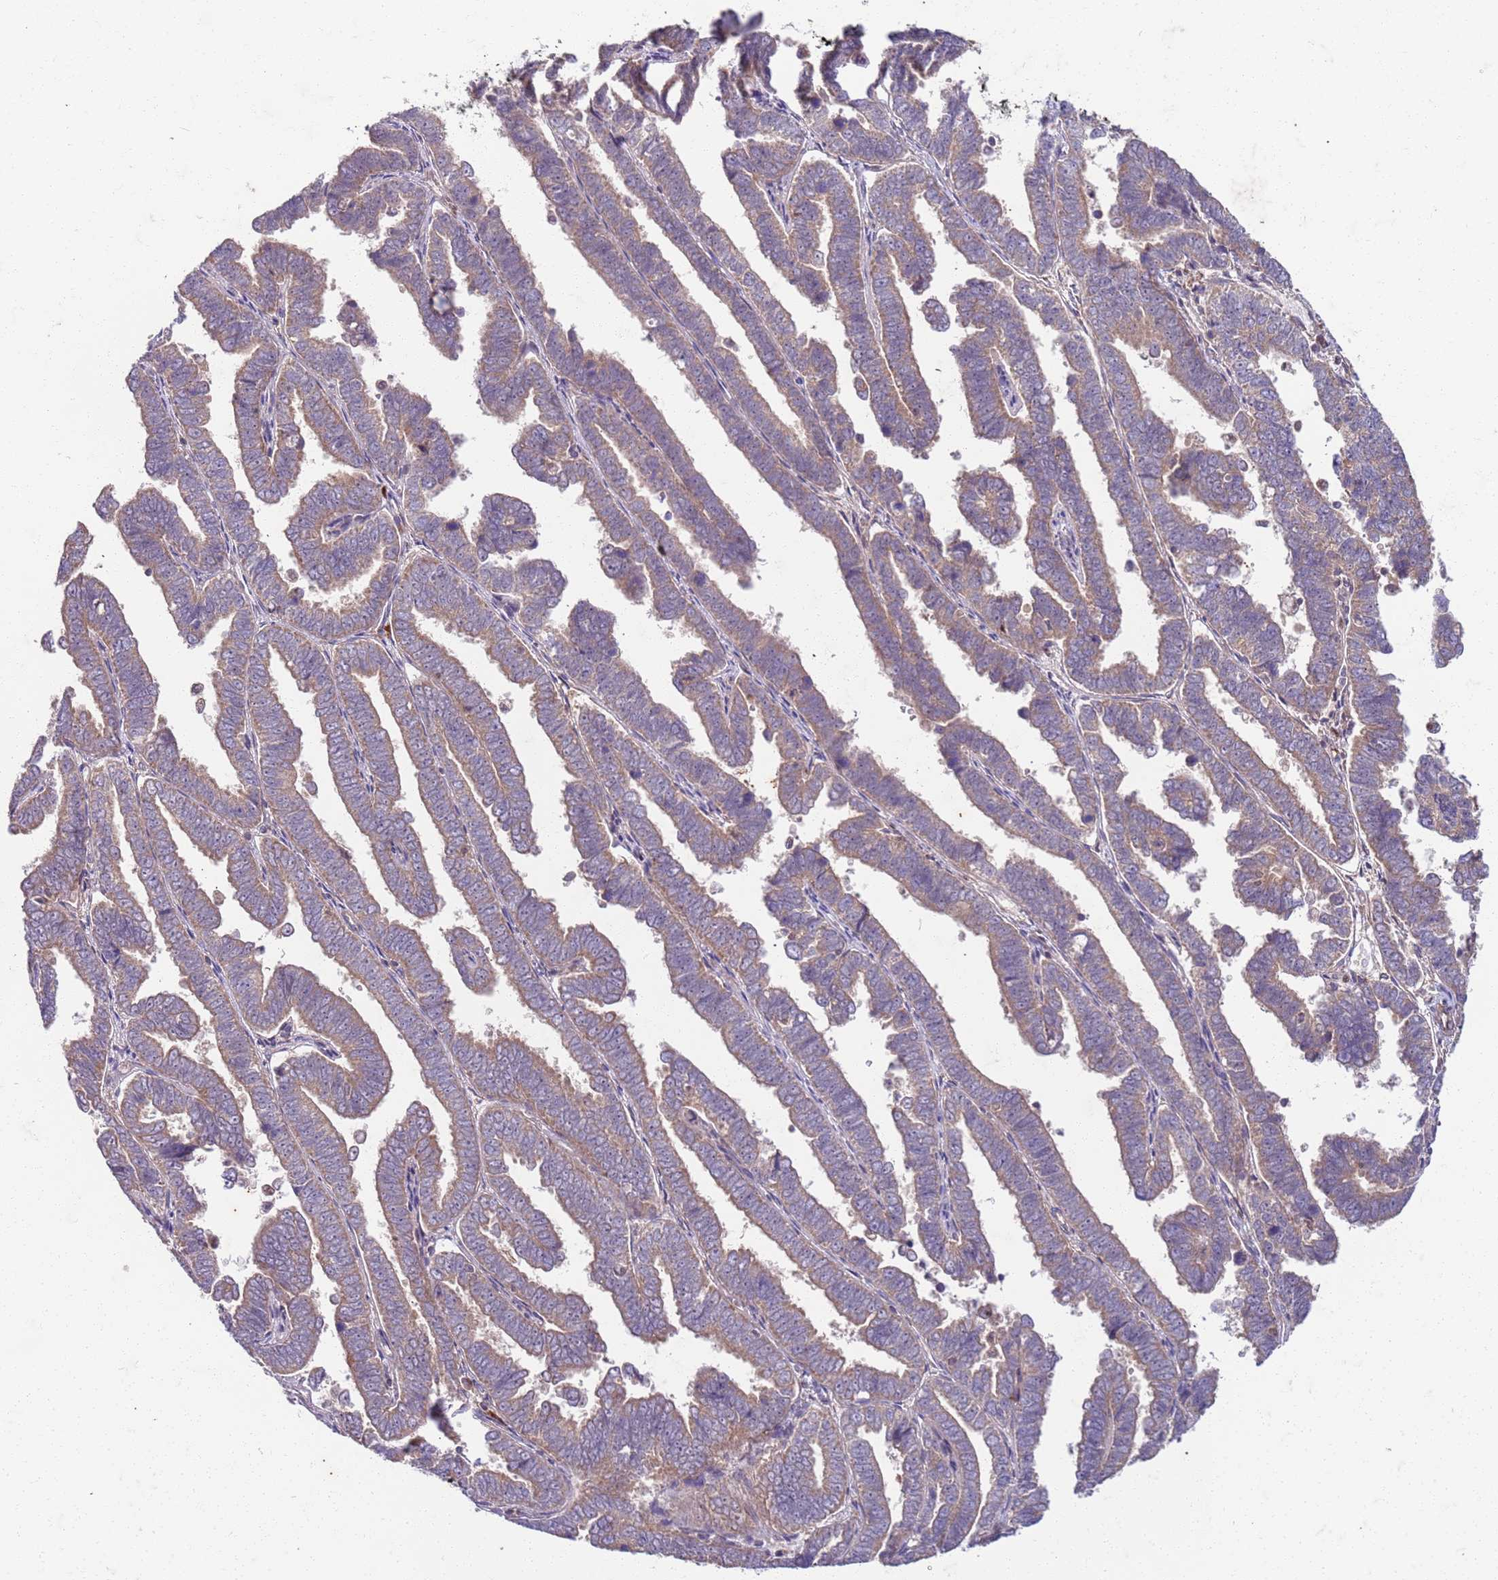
{"staining": {"intensity": "weak", "quantity": "25%-75%", "location": "cytoplasmic/membranous"}, "tissue": "endometrial cancer", "cell_type": "Tumor cells", "image_type": "cancer", "snomed": [{"axis": "morphology", "description": "Adenocarcinoma, NOS"}, {"axis": "topography", "description": "Endometrium"}], "caption": "A low amount of weak cytoplasmic/membranous expression is appreciated in approximately 25%-75% of tumor cells in endometrial cancer tissue. Using DAB (3,3'-diaminobenzidine) (brown) and hematoxylin (blue) stains, captured at high magnification using brightfield microscopy.", "gene": "OSBP", "patient": {"sex": "female", "age": 75}}